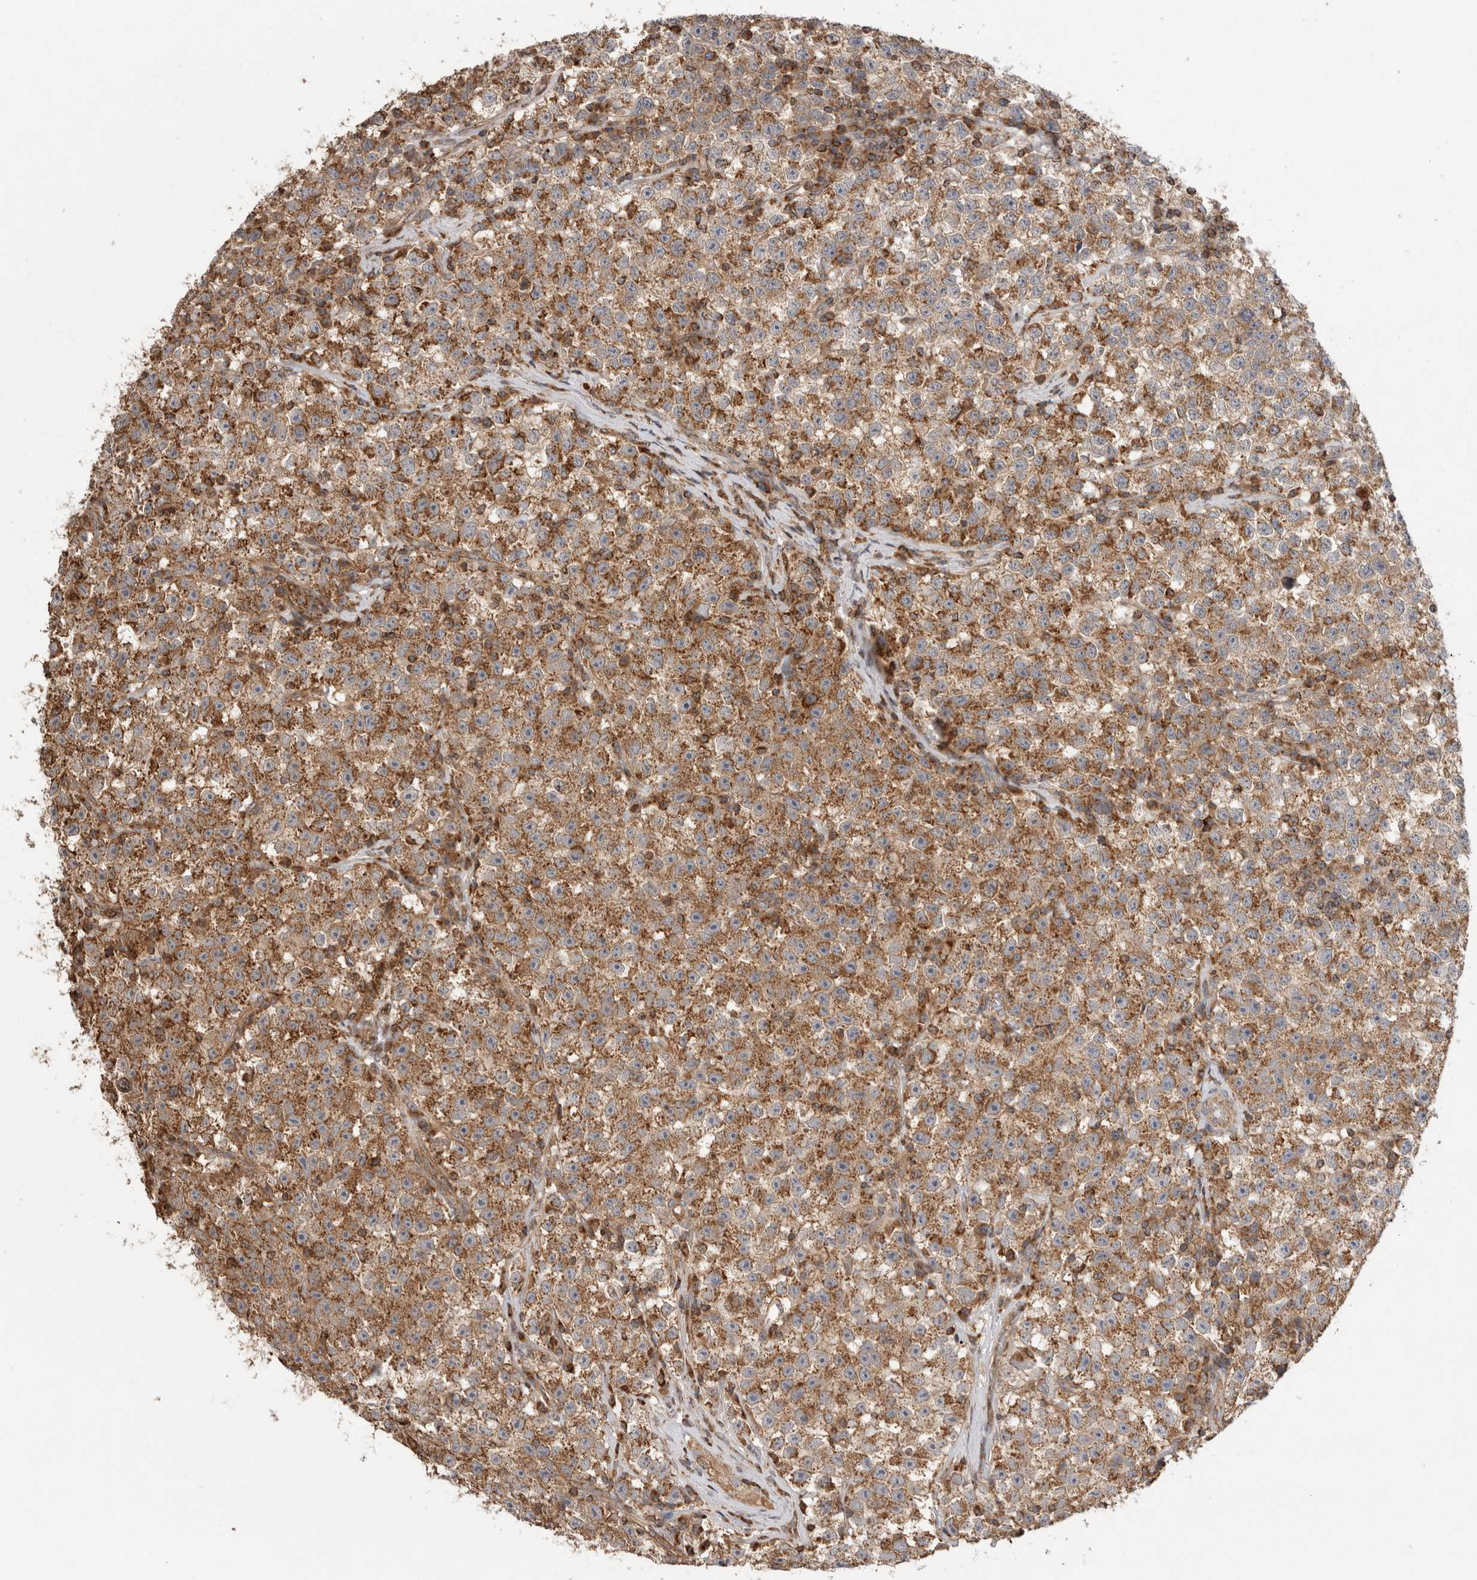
{"staining": {"intensity": "strong", "quantity": ">75%", "location": "cytoplasmic/membranous"}, "tissue": "testis cancer", "cell_type": "Tumor cells", "image_type": "cancer", "snomed": [{"axis": "morphology", "description": "Seminoma, NOS"}, {"axis": "topography", "description": "Testis"}], "caption": "A brown stain highlights strong cytoplasmic/membranous expression of a protein in testis cancer tumor cells.", "gene": "IMMP2L", "patient": {"sex": "male", "age": 22}}